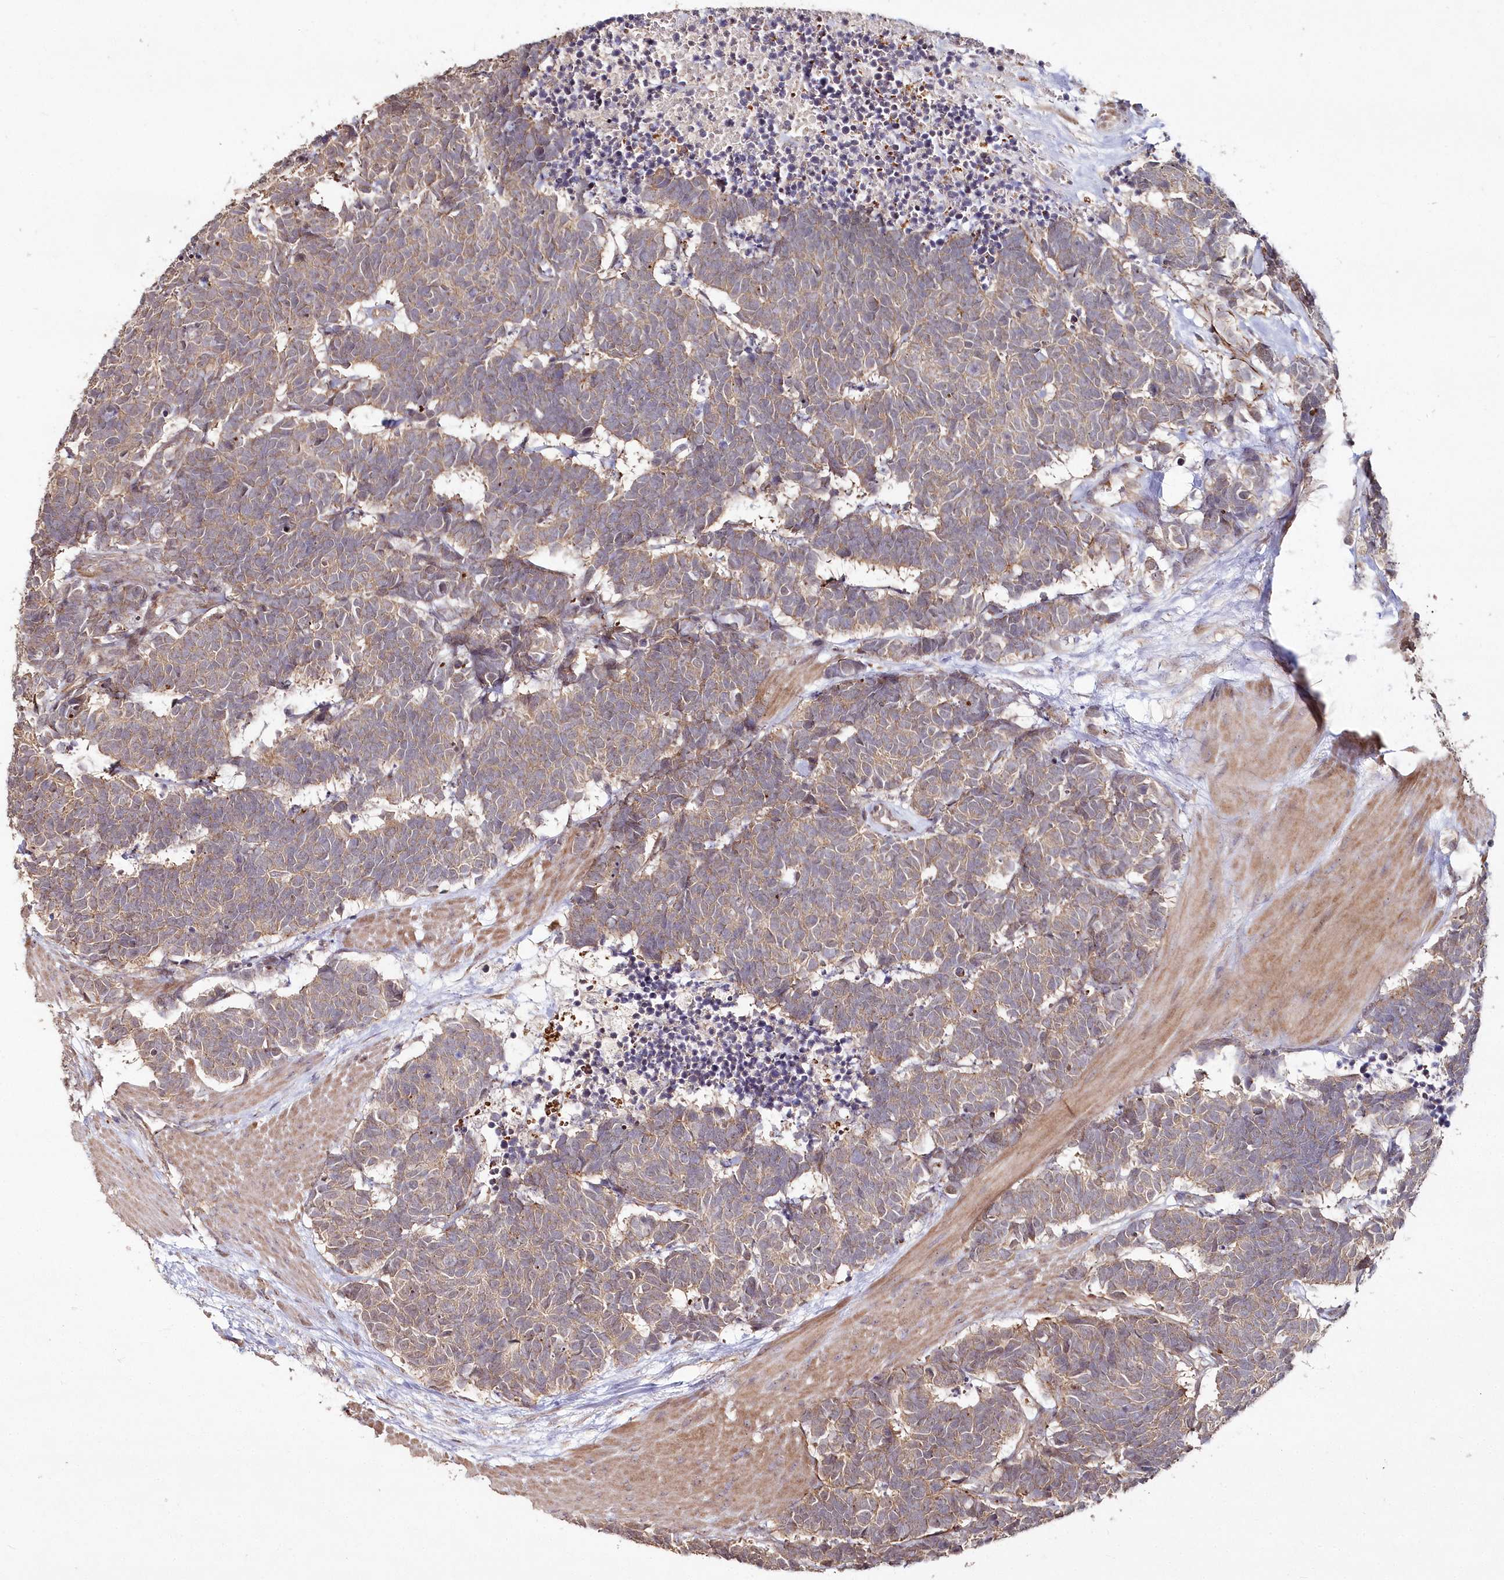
{"staining": {"intensity": "weak", "quantity": ">75%", "location": "cytoplasmic/membranous"}, "tissue": "carcinoid", "cell_type": "Tumor cells", "image_type": "cancer", "snomed": [{"axis": "morphology", "description": "Carcinoma, NOS"}, {"axis": "morphology", "description": "Carcinoid, malignant, NOS"}, {"axis": "topography", "description": "Urinary bladder"}], "caption": "This micrograph displays IHC staining of human carcinoid, with low weak cytoplasmic/membranous expression in about >75% of tumor cells.", "gene": "HYCC2", "patient": {"sex": "male", "age": 57}}